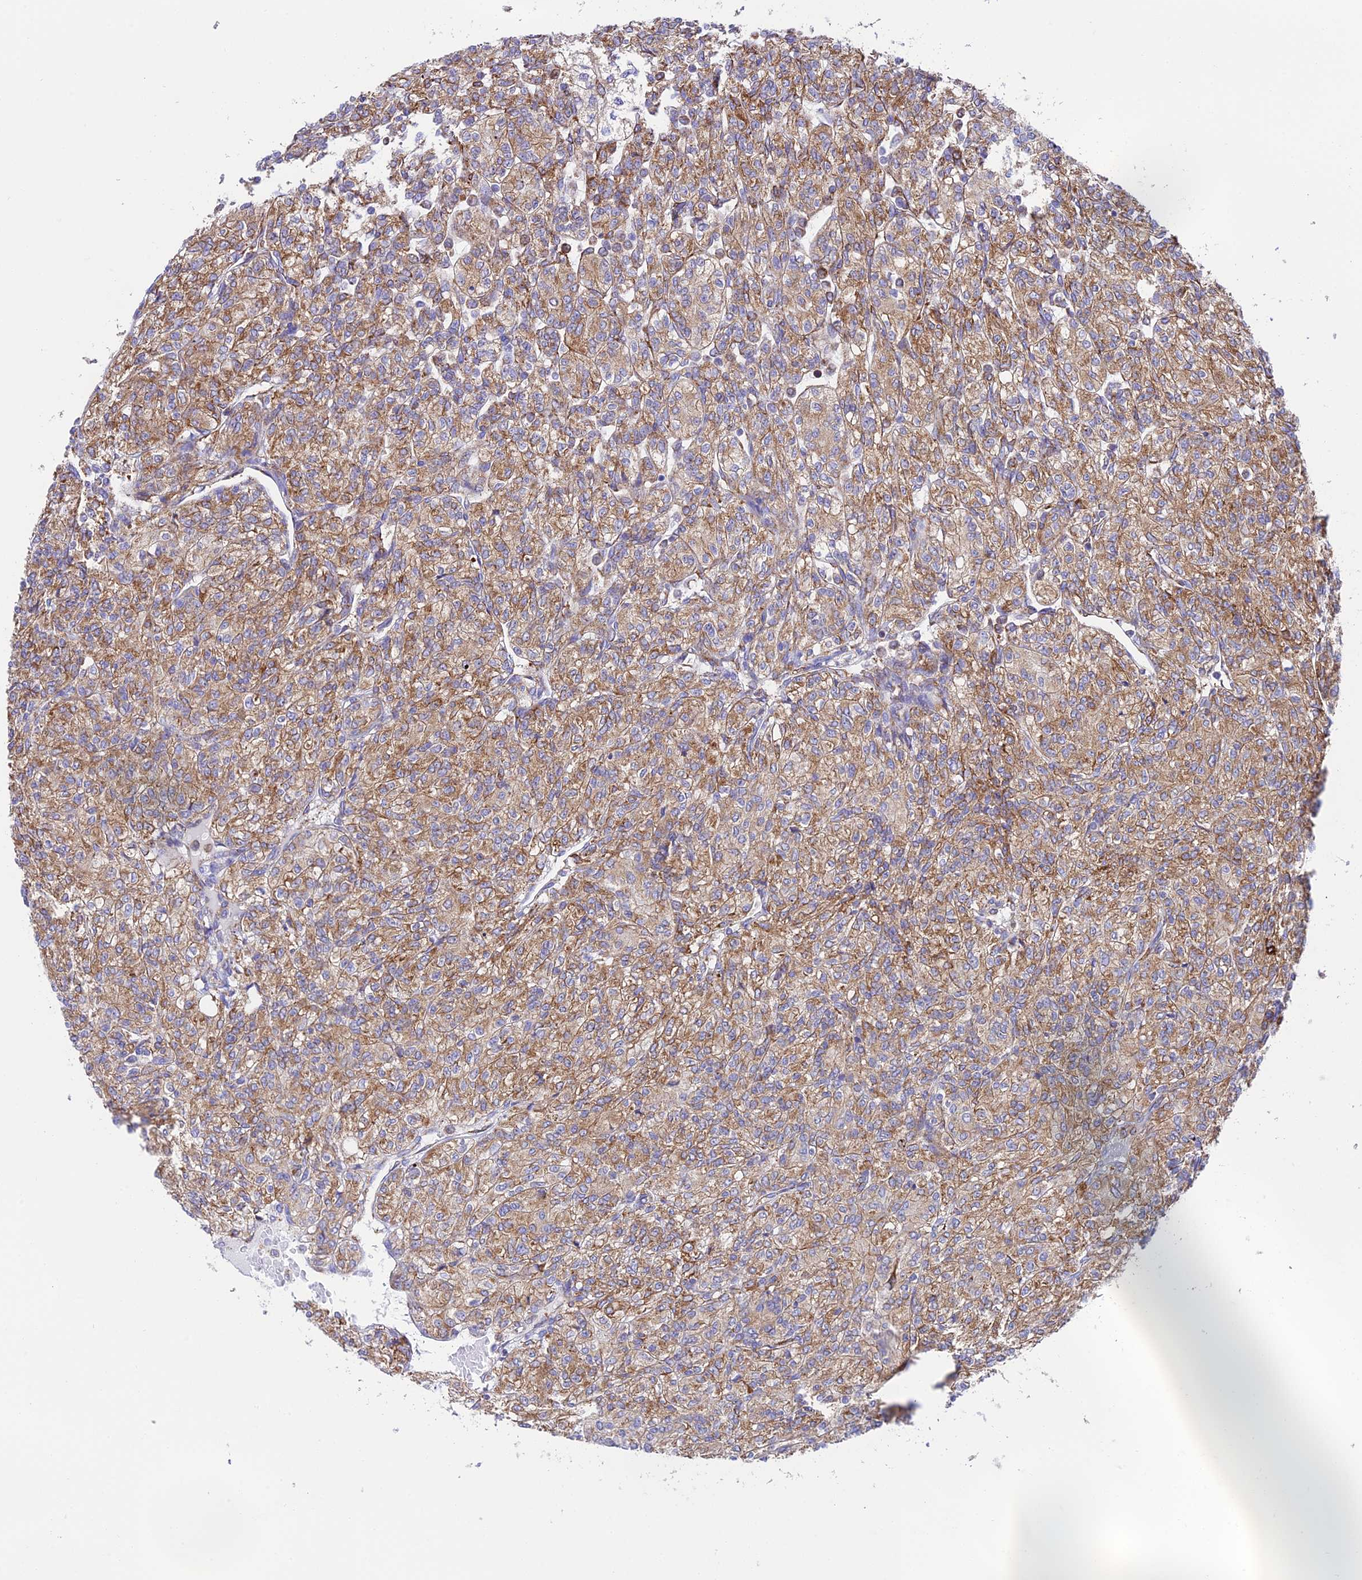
{"staining": {"intensity": "moderate", "quantity": ">75%", "location": "cytoplasmic/membranous"}, "tissue": "renal cancer", "cell_type": "Tumor cells", "image_type": "cancer", "snomed": [{"axis": "morphology", "description": "Adenocarcinoma, NOS"}, {"axis": "topography", "description": "Kidney"}], "caption": "This micrograph exhibits renal cancer stained with immunohistochemistry (IHC) to label a protein in brown. The cytoplasmic/membranous of tumor cells show moderate positivity for the protein. Nuclei are counter-stained blue.", "gene": "TUBGCP6", "patient": {"sex": "male", "age": 77}}